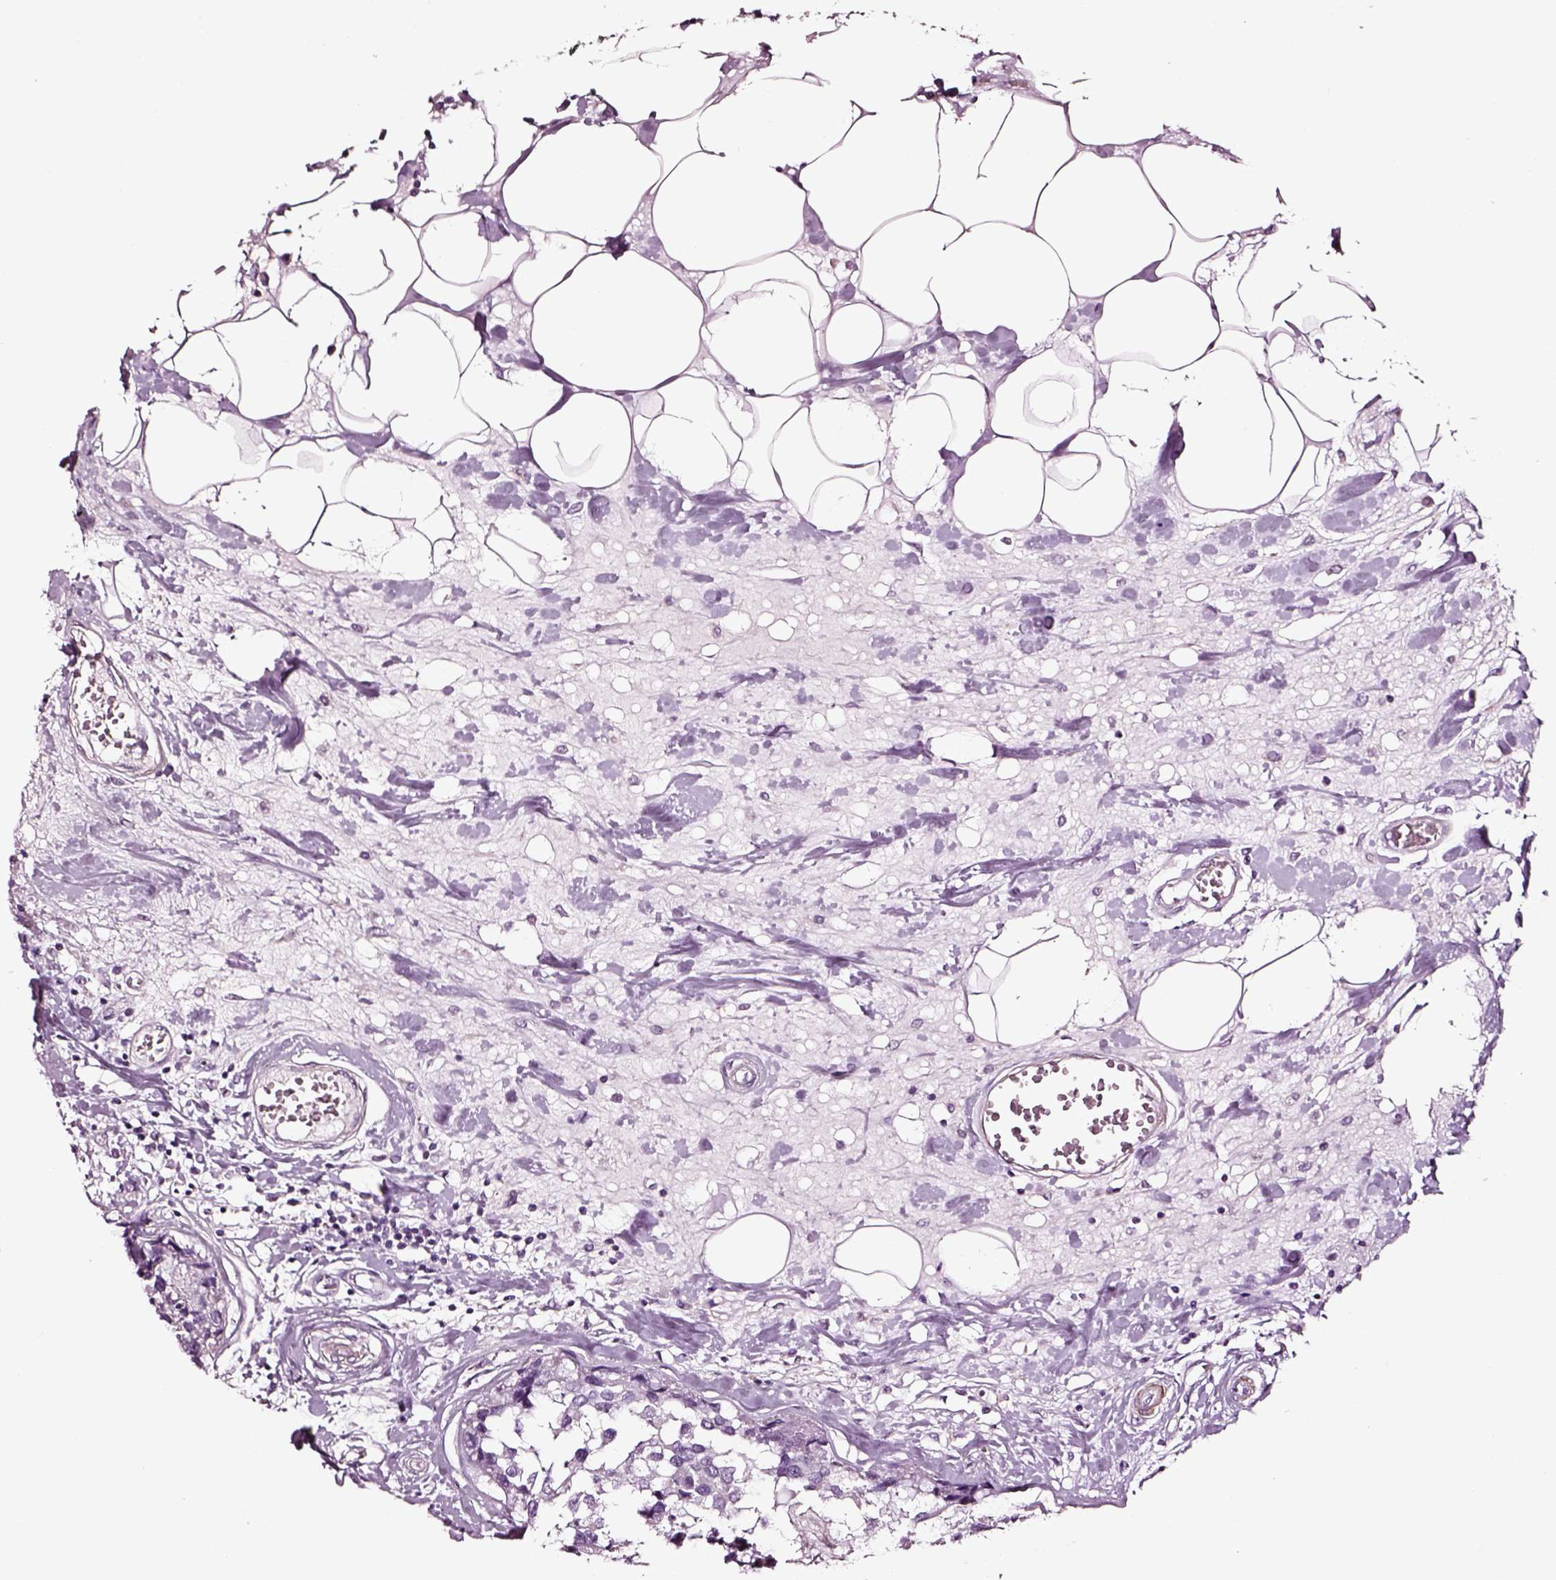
{"staining": {"intensity": "negative", "quantity": "none", "location": "none"}, "tissue": "breast cancer", "cell_type": "Tumor cells", "image_type": "cancer", "snomed": [{"axis": "morphology", "description": "Lobular carcinoma"}, {"axis": "topography", "description": "Breast"}], "caption": "Immunohistochemistry of human breast cancer demonstrates no staining in tumor cells.", "gene": "SOX10", "patient": {"sex": "female", "age": 59}}